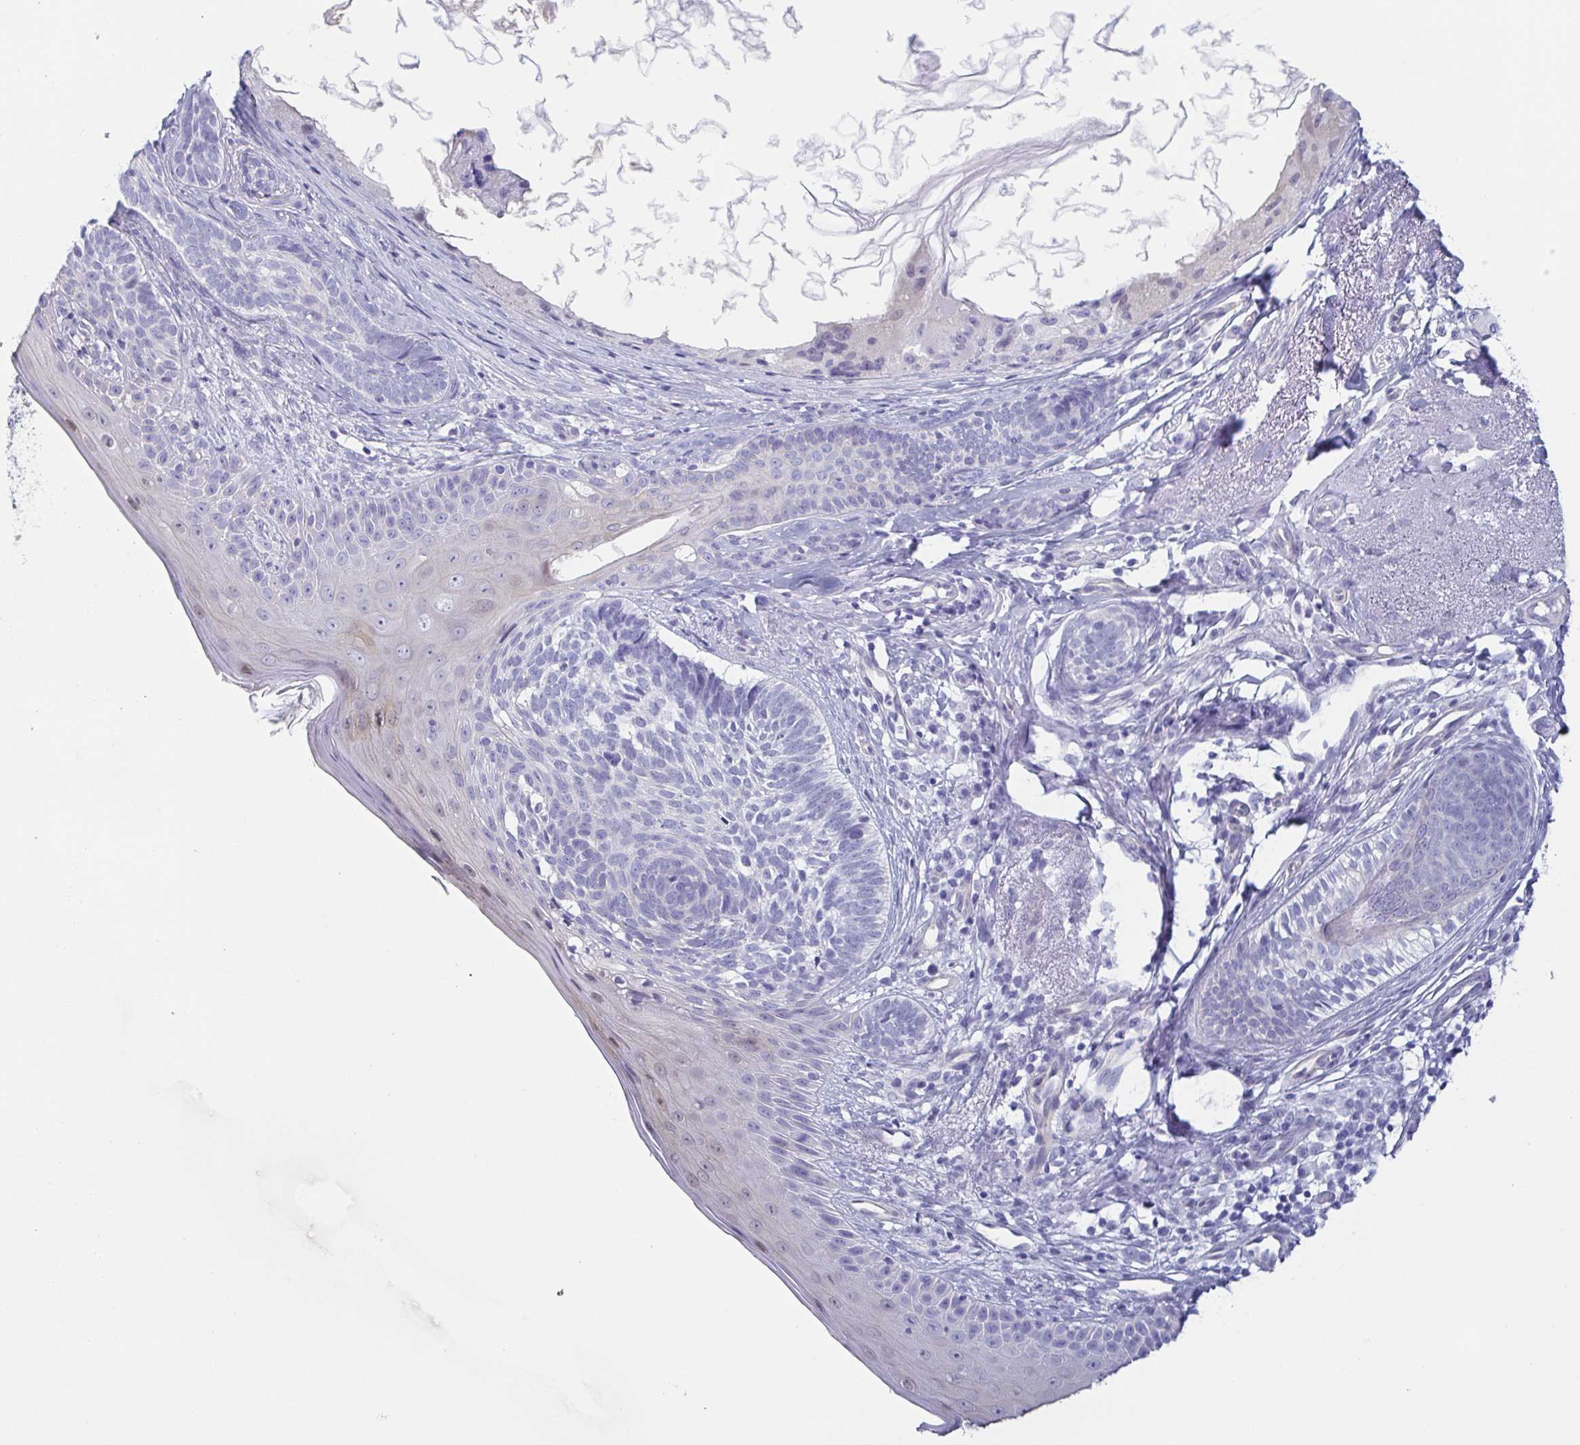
{"staining": {"intensity": "negative", "quantity": "none", "location": "none"}, "tissue": "skin cancer", "cell_type": "Tumor cells", "image_type": "cancer", "snomed": [{"axis": "morphology", "description": "Basal cell carcinoma"}, {"axis": "topography", "description": "Skin"}], "caption": "A histopathology image of human basal cell carcinoma (skin) is negative for staining in tumor cells. (DAB immunohistochemistry (IHC) with hematoxylin counter stain).", "gene": "PRR4", "patient": {"sex": "female", "age": 74}}